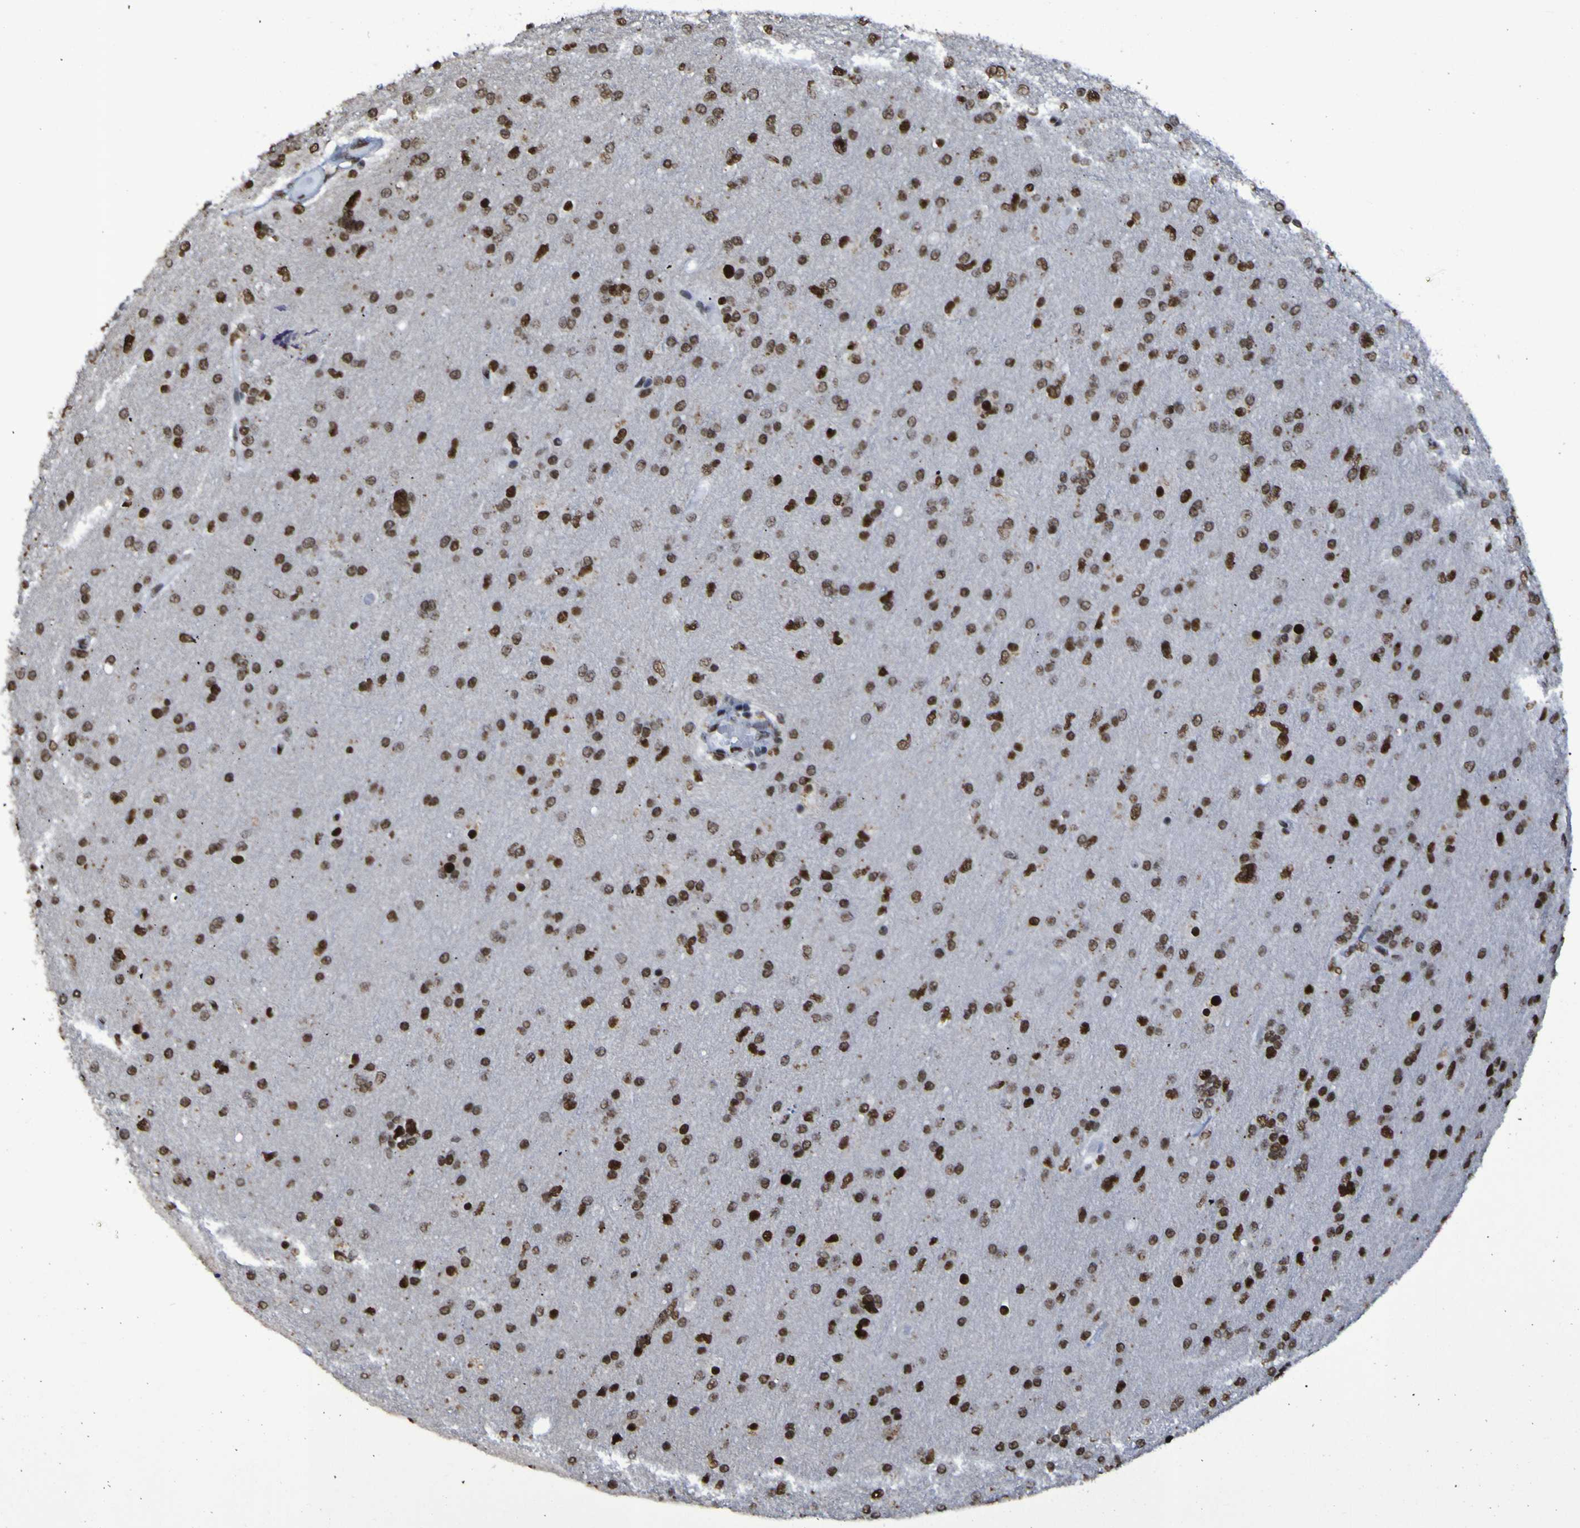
{"staining": {"intensity": "strong", "quantity": ">75%", "location": "nuclear"}, "tissue": "glioma", "cell_type": "Tumor cells", "image_type": "cancer", "snomed": [{"axis": "morphology", "description": "Glioma, malignant, High grade"}, {"axis": "topography", "description": "Cerebral cortex"}], "caption": "Protein expression analysis of human glioma reveals strong nuclear positivity in about >75% of tumor cells.", "gene": "HNRNPR", "patient": {"sex": "female", "age": 36}}